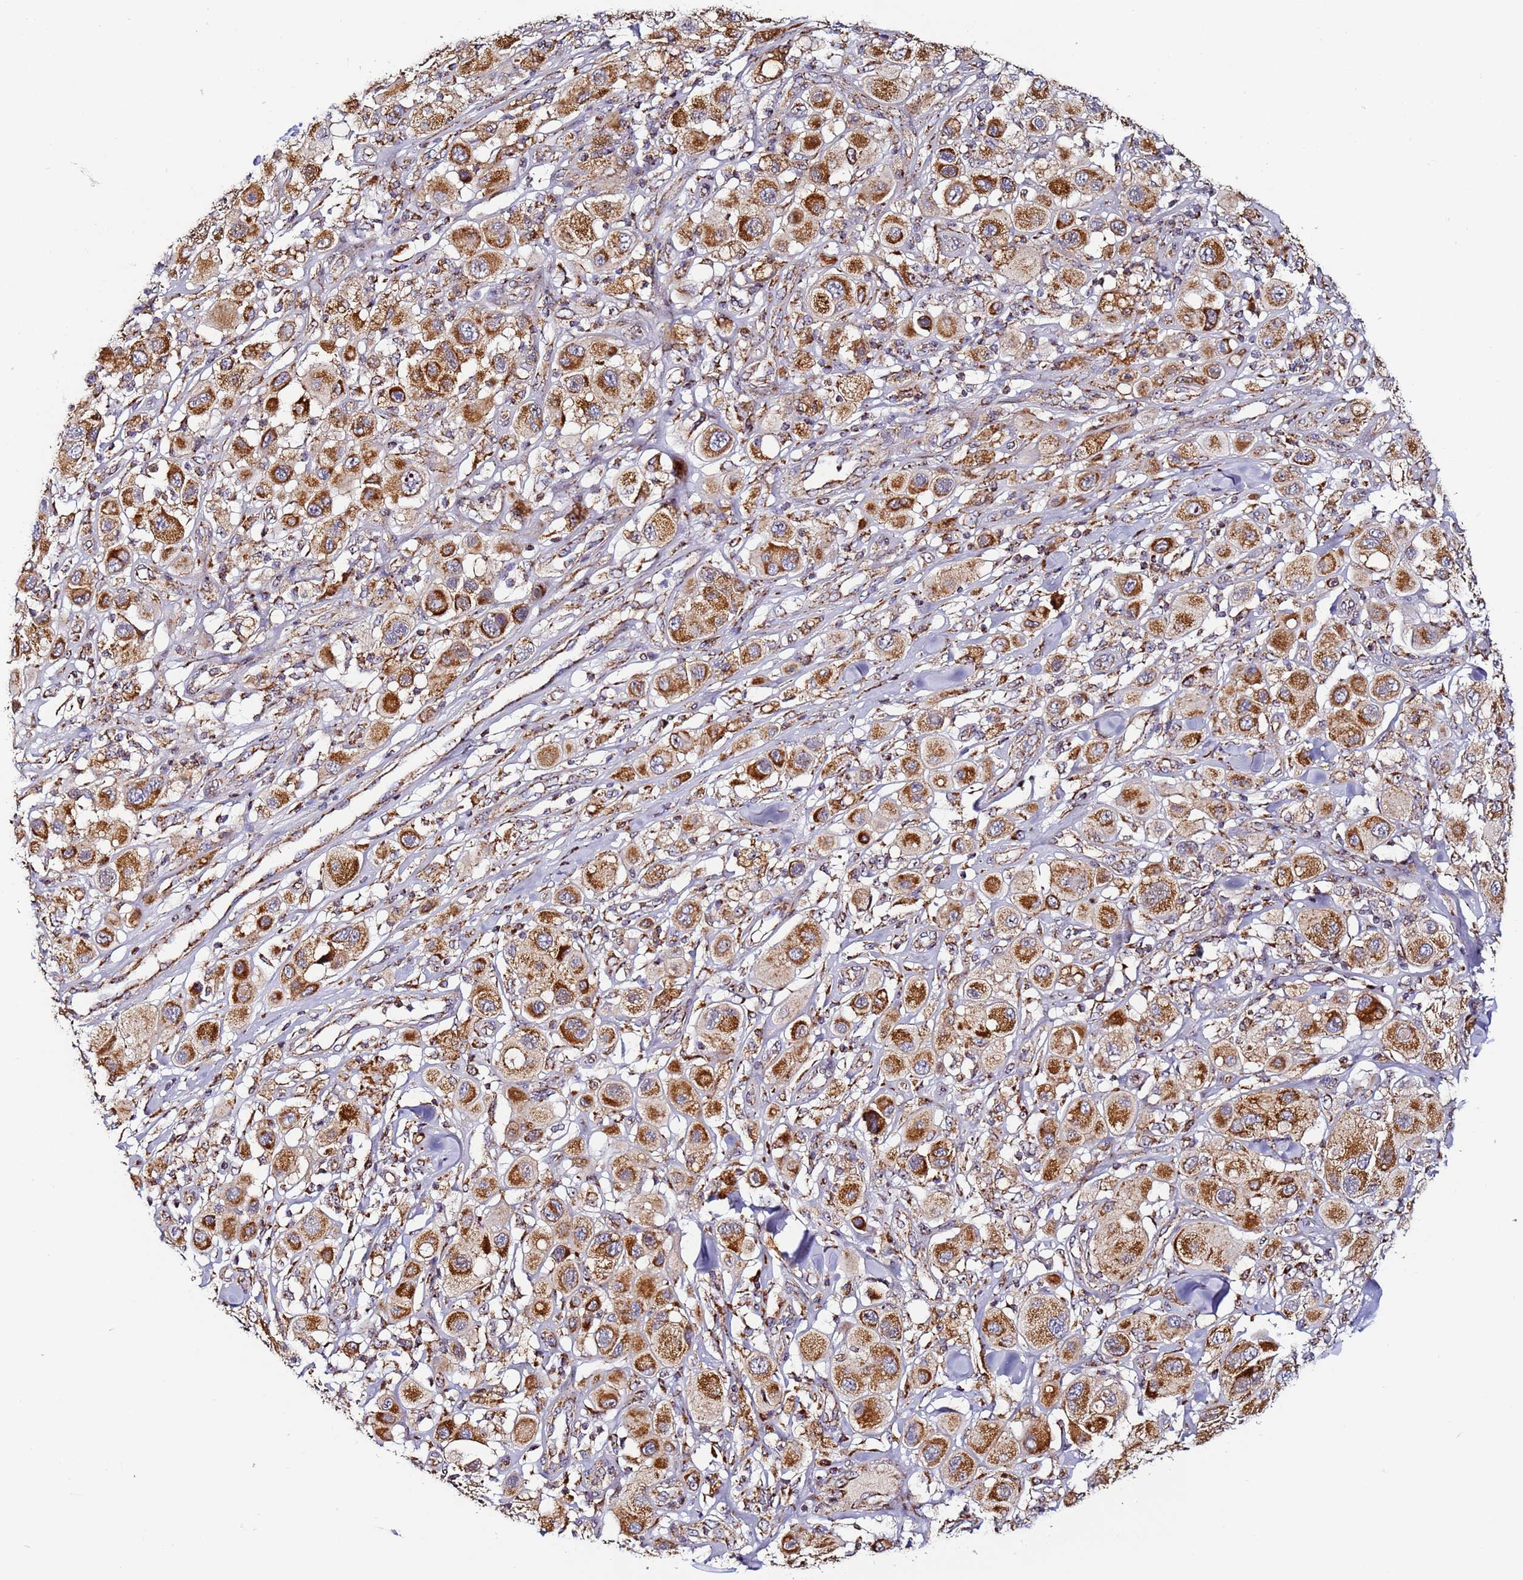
{"staining": {"intensity": "strong", "quantity": ">75%", "location": "cytoplasmic/membranous"}, "tissue": "melanoma", "cell_type": "Tumor cells", "image_type": "cancer", "snomed": [{"axis": "morphology", "description": "Malignant melanoma, Metastatic site"}, {"axis": "topography", "description": "Skin"}], "caption": "The histopathology image shows a brown stain indicating the presence of a protein in the cytoplasmic/membranous of tumor cells in malignant melanoma (metastatic site). (Brightfield microscopy of DAB IHC at high magnification).", "gene": "FRG2C", "patient": {"sex": "male", "age": 41}}